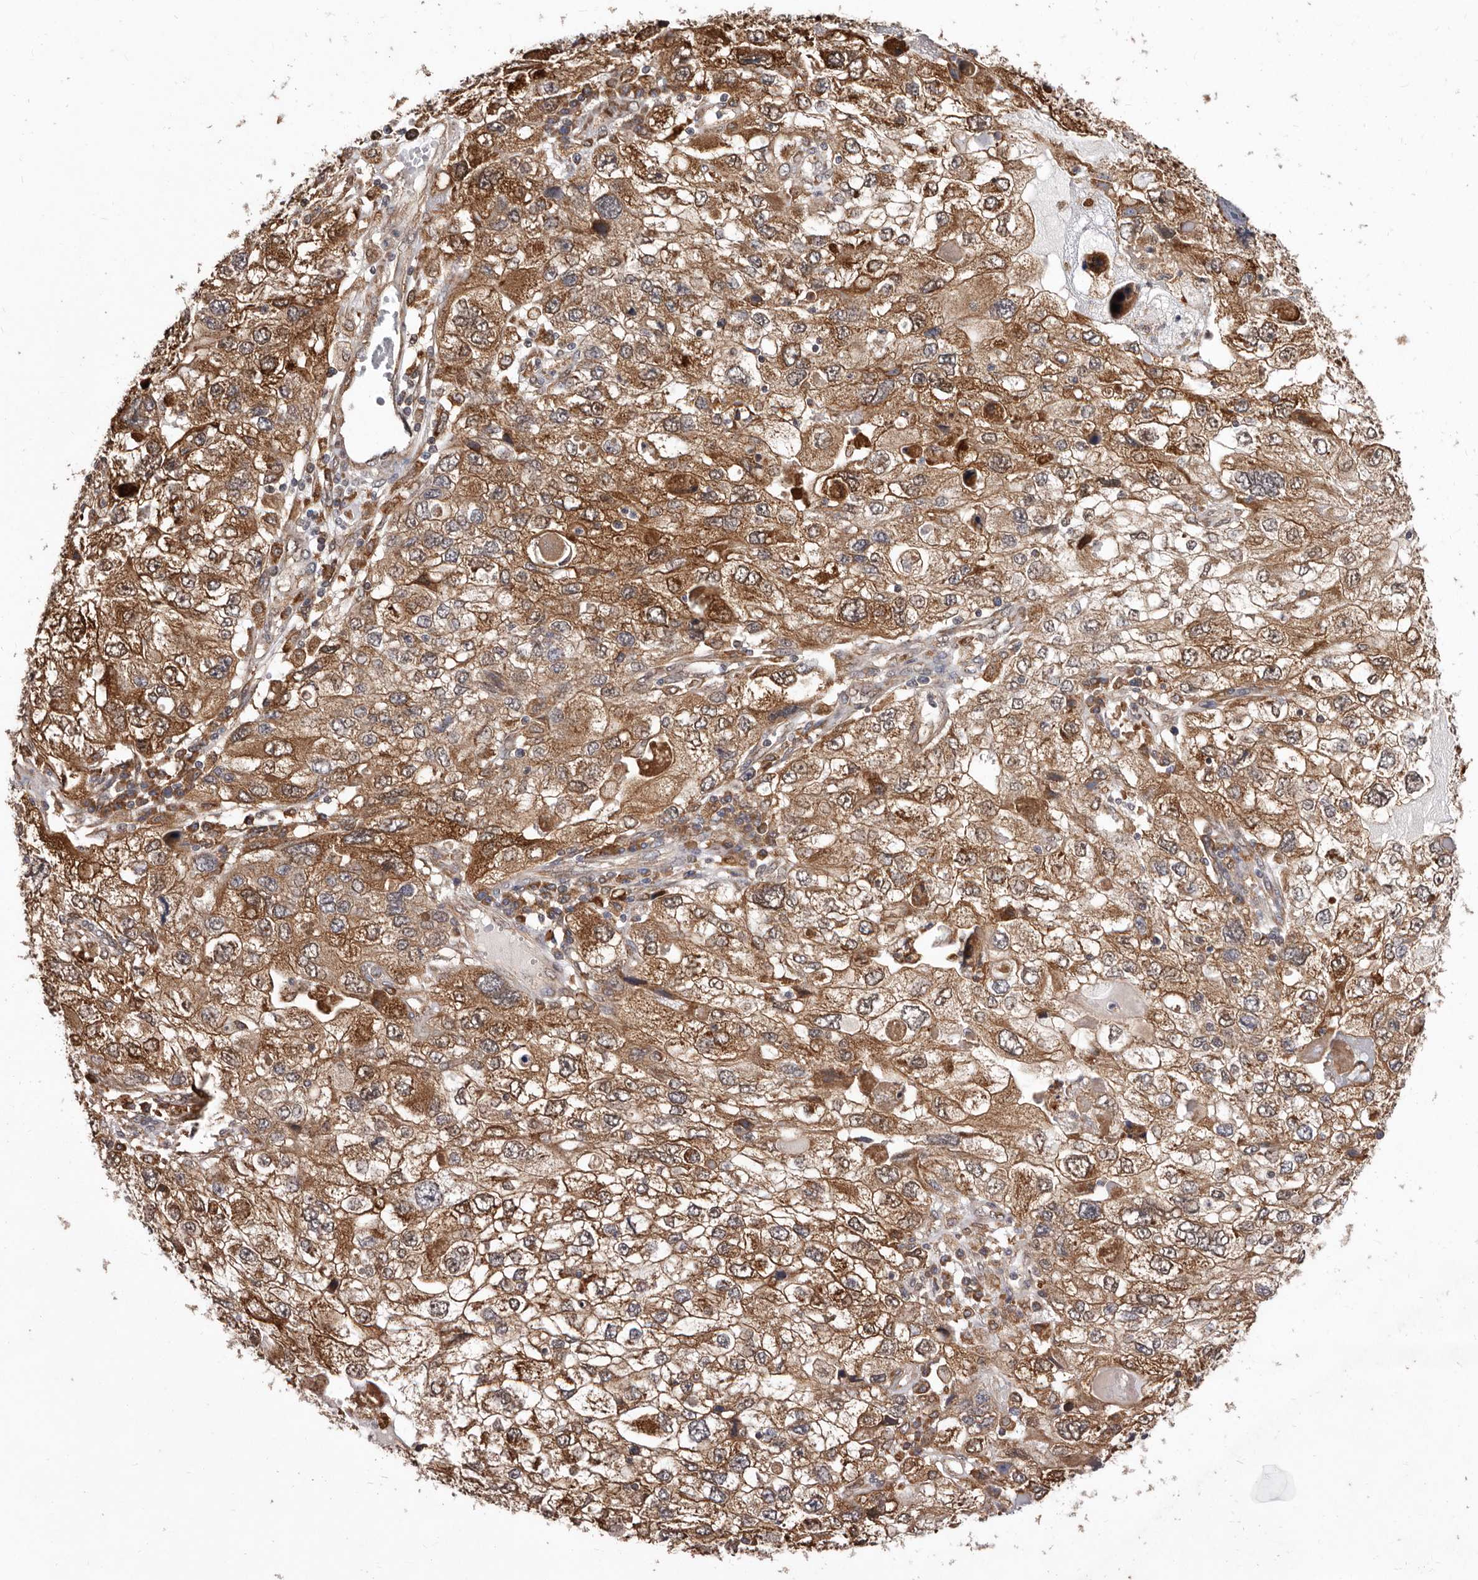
{"staining": {"intensity": "moderate", "quantity": ">75%", "location": "cytoplasmic/membranous"}, "tissue": "endometrial cancer", "cell_type": "Tumor cells", "image_type": "cancer", "snomed": [{"axis": "morphology", "description": "Adenocarcinoma, NOS"}, {"axis": "topography", "description": "Endometrium"}], "caption": "Approximately >75% of tumor cells in adenocarcinoma (endometrial) reveal moderate cytoplasmic/membranous protein positivity as visualized by brown immunohistochemical staining.", "gene": "RRM2B", "patient": {"sex": "female", "age": 49}}